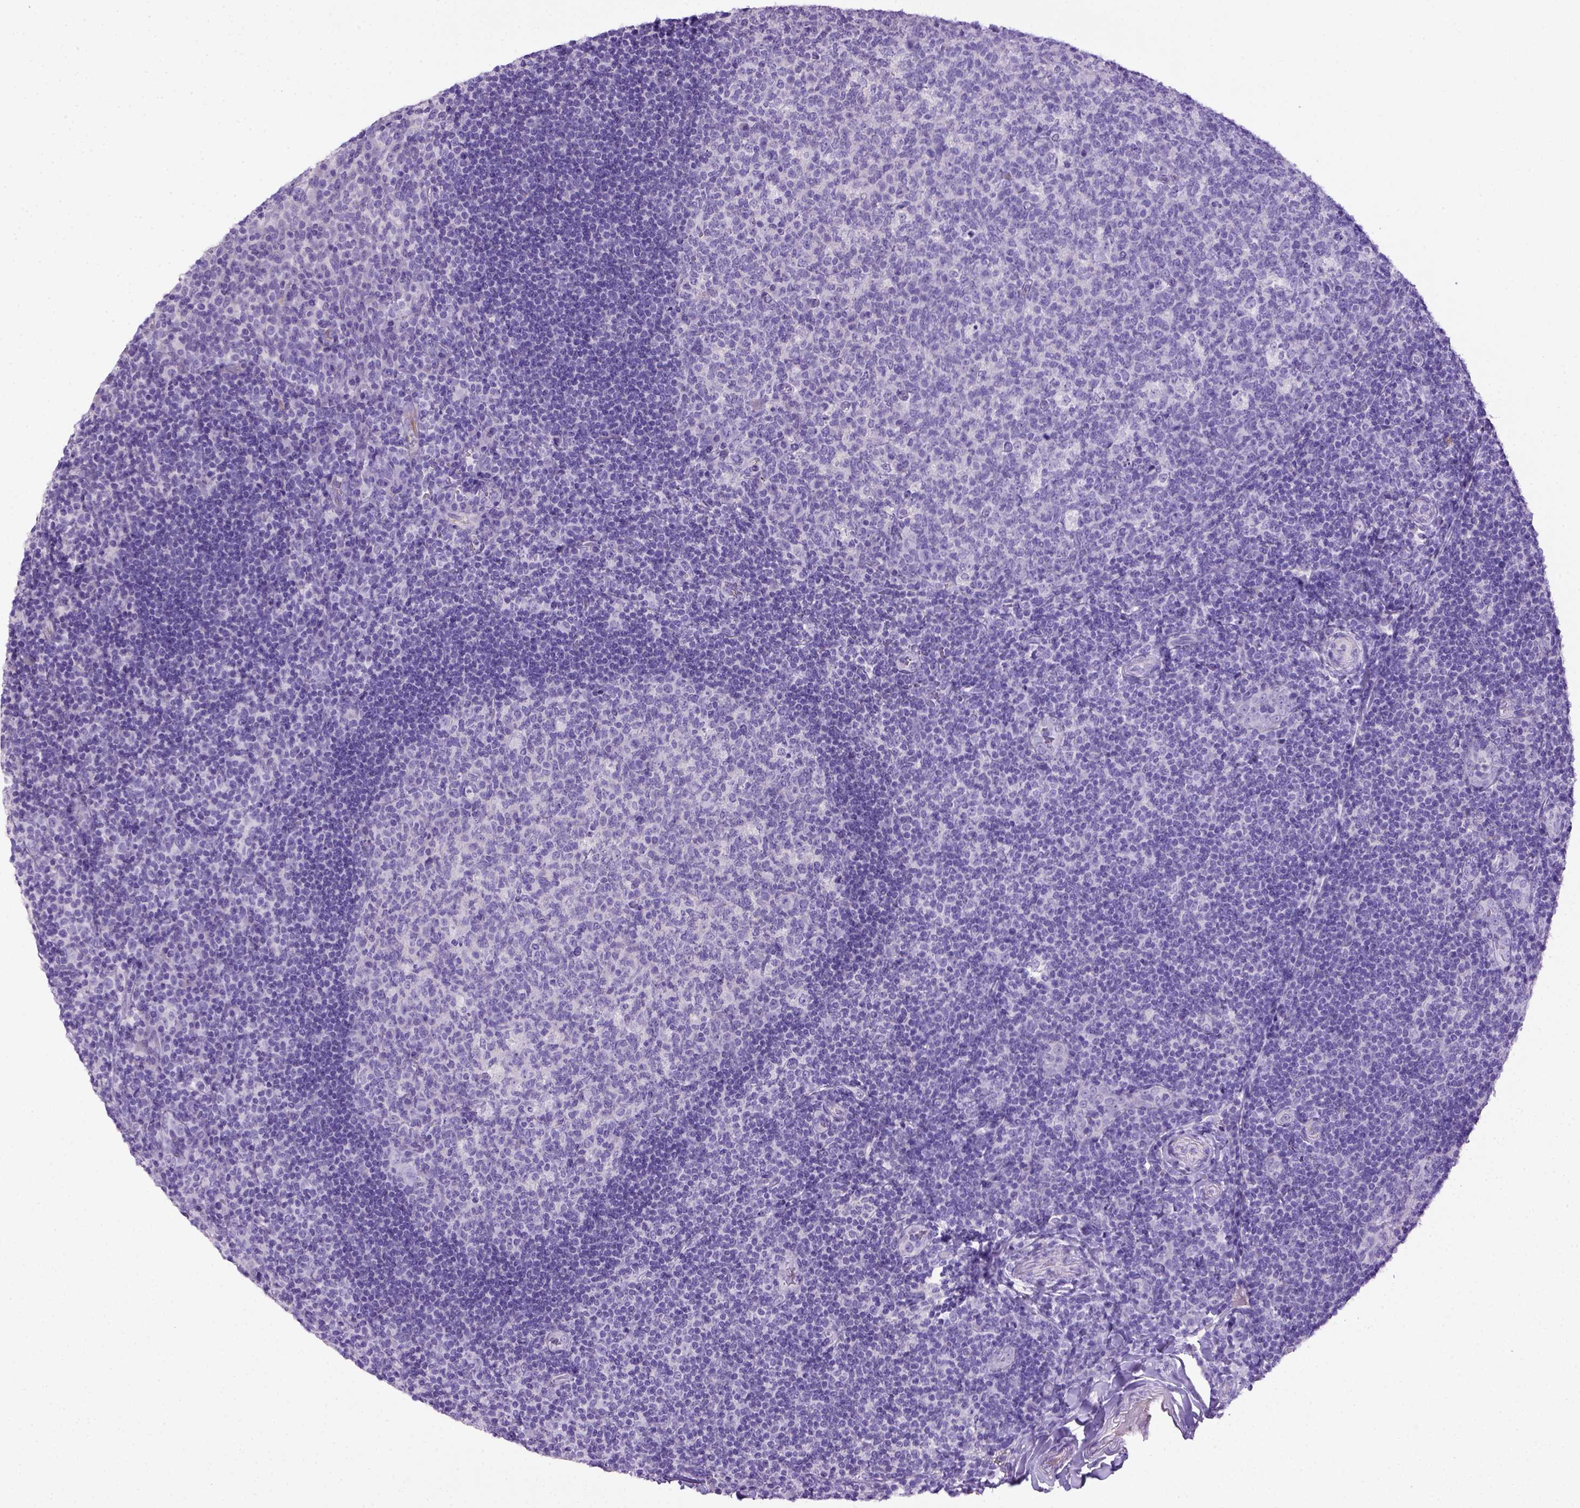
{"staining": {"intensity": "negative", "quantity": "none", "location": "none"}, "tissue": "tonsil", "cell_type": "Germinal center cells", "image_type": "normal", "snomed": [{"axis": "morphology", "description": "Normal tissue, NOS"}, {"axis": "topography", "description": "Tonsil"}], "caption": "Immunohistochemistry of unremarkable human tonsil reveals no staining in germinal center cells. The staining was performed using DAB (3,3'-diaminobenzidine) to visualize the protein expression in brown, while the nuclei were stained in blue with hematoxylin (Magnification: 20x).", "gene": "ITIH4", "patient": {"sex": "male", "age": 17}}